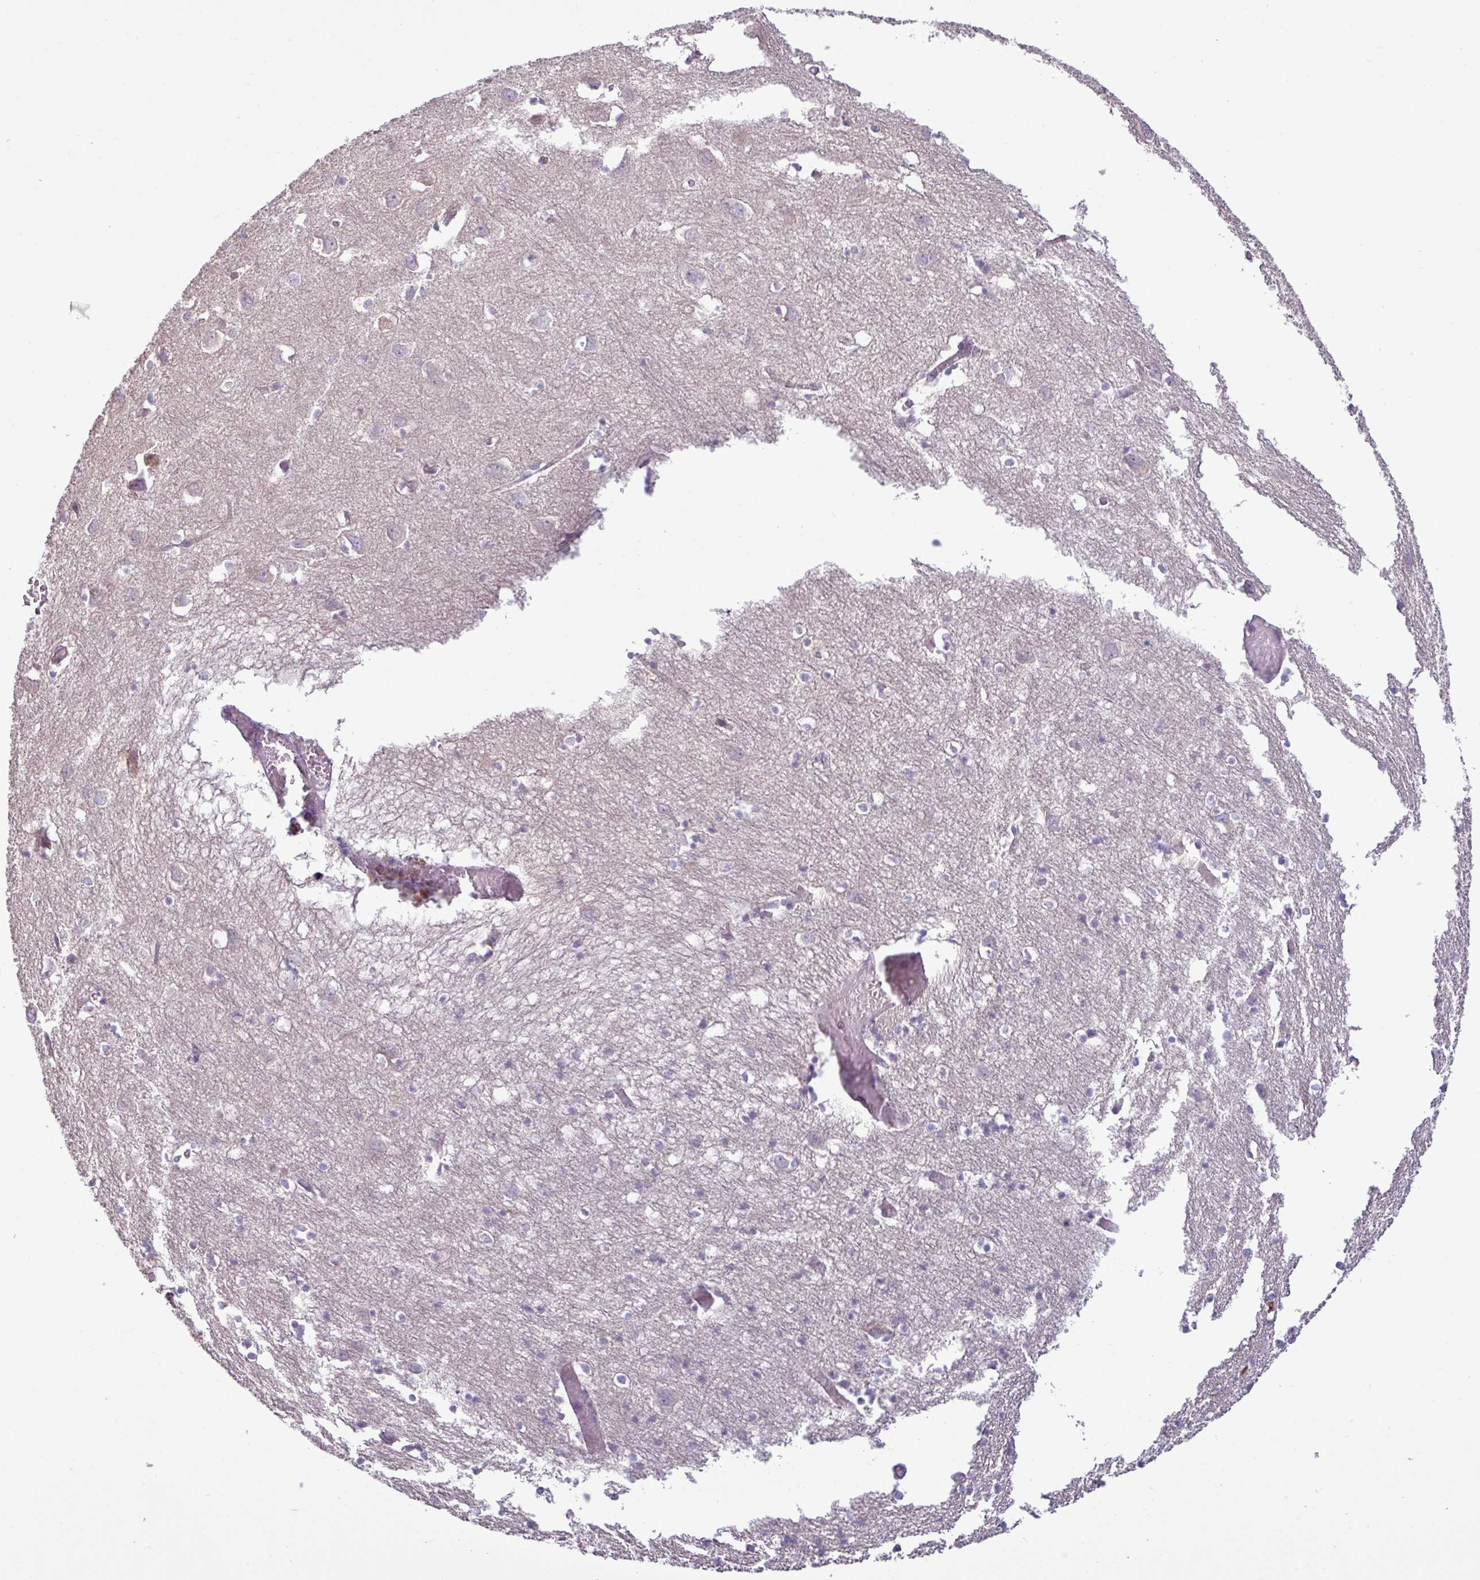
{"staining": {"intensity": "negative", "quantity": "none", "location": "none"}, "tissue": "cerebral cortex", "cell_type": "Endothelial cells", "image_type": "normal", "snomed": [{"axis": "morphology", "description": "Normal tissue, NOS"}, {"axis": "topography", "description": "Cerebral cortex"}], "caption": "Immunohistochemistry of normal cerebral cortex exhibits no staining in endothelial cells. The staining was performed using DAB (3,3'-diaminobenzidine) to visualize the protein expression in brown, while the nuclei were stained in blue with hematoxylin (Magnification: 20x).", "gene": "IRGC", "patient": {"sex": "male", "age": 70}}